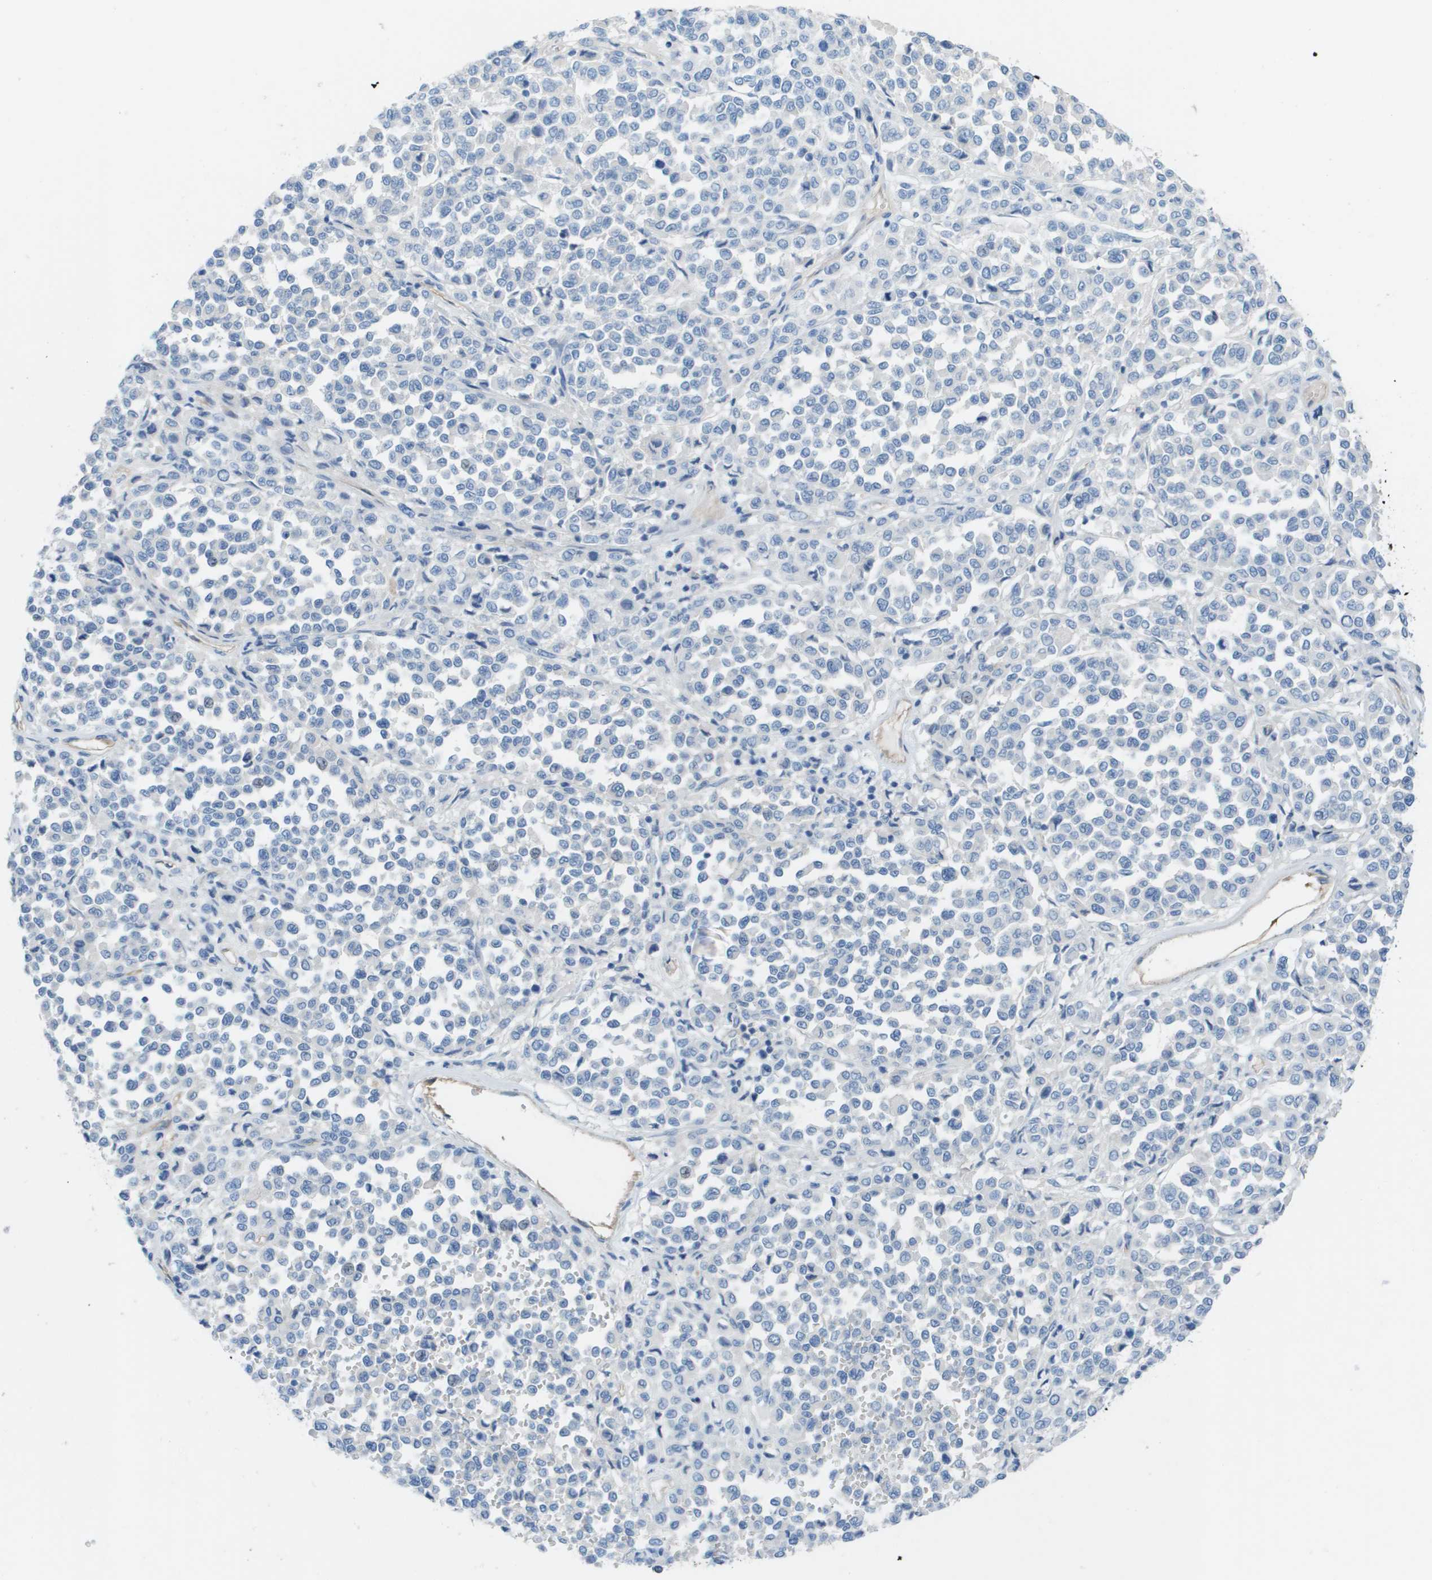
{"staining": {"intensity": "negative", "quantity": "none", "location": "none"}, "tissue": "melanoma", "cell_type": "Tumor cells", "image_type": "cancer", "snomed": [{"axis": "morphology", "description": "Malignant melanoma, Metastatic site"}, {"axis": "topography", "description": "Pancreas"}], "caption": "IHC micrograph of neoplastic tissue: melanoma stained with DAB (3,3'-diaminobenzidine) exhibits no significant protein staining in tumor cells.", "gene": "CD46", "patient": {"sex": "female", "age": 30}}